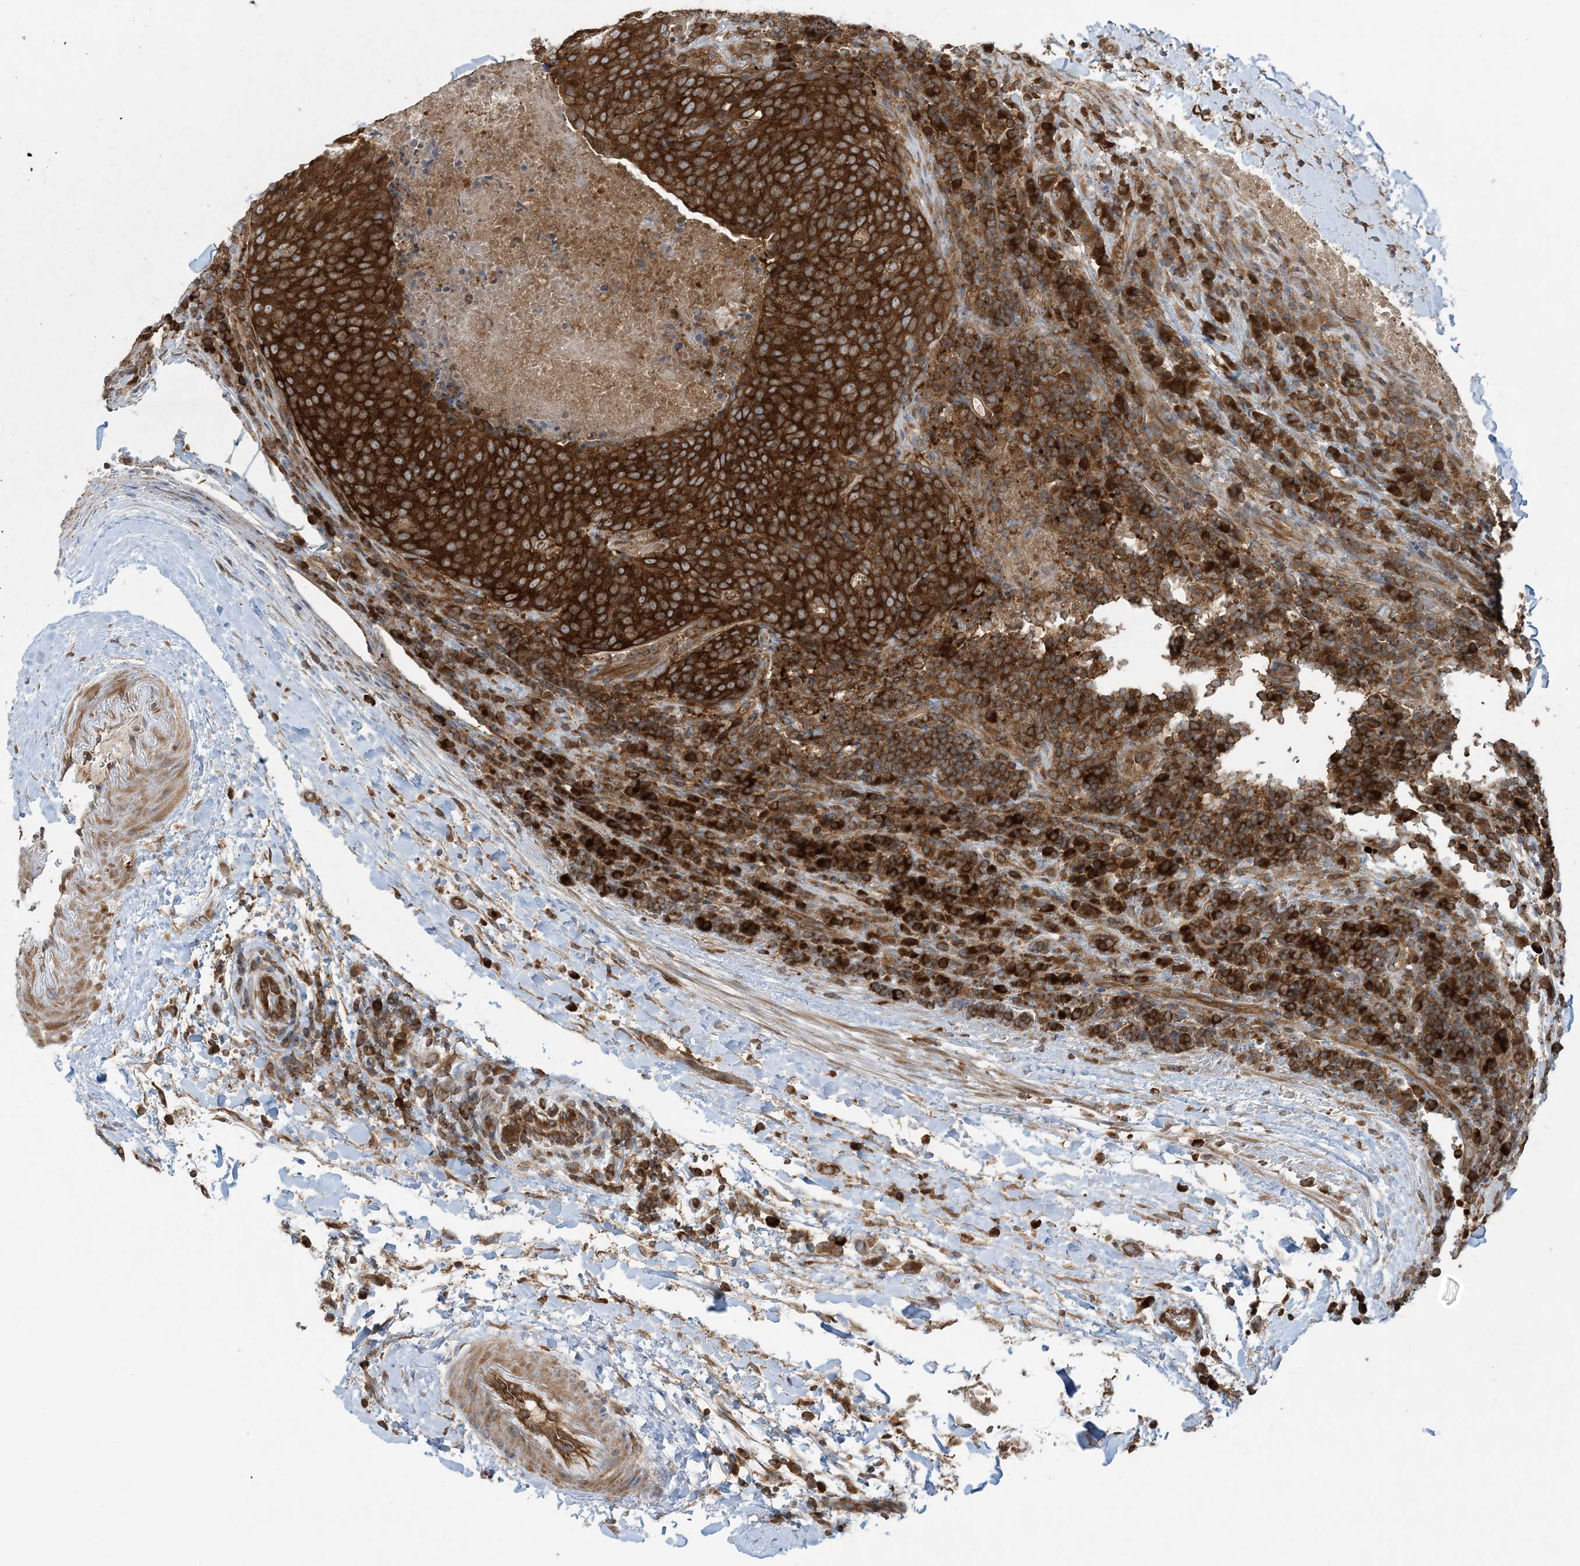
{"staining": {"intensity": "strong", "quantity": ">75%", "location": "cytoplasmic/membranous"}, "tissue": "head and neck cancer", "cell_type": "Tumor cells", "image_type": "cancer", "snomed": [{"axis": "morphology", "description": "Squamous cell carcinoma, NOS"}, {"axis": "morphology", "description": "Squamous cell carcinoma, metastatic, NOS"}, {"axis": "topography", "description": "Lymph node"}, {"axis": "topography", "description": "Head-Neck"}], "caption": "This is an image of immunohistochemistry staining of head and neck cancer, which shows strong expression in the cytoplasmic/membranous of tumor cells.", "gene": "OLA1", "patient": {"sex": "male", "age": 62}}